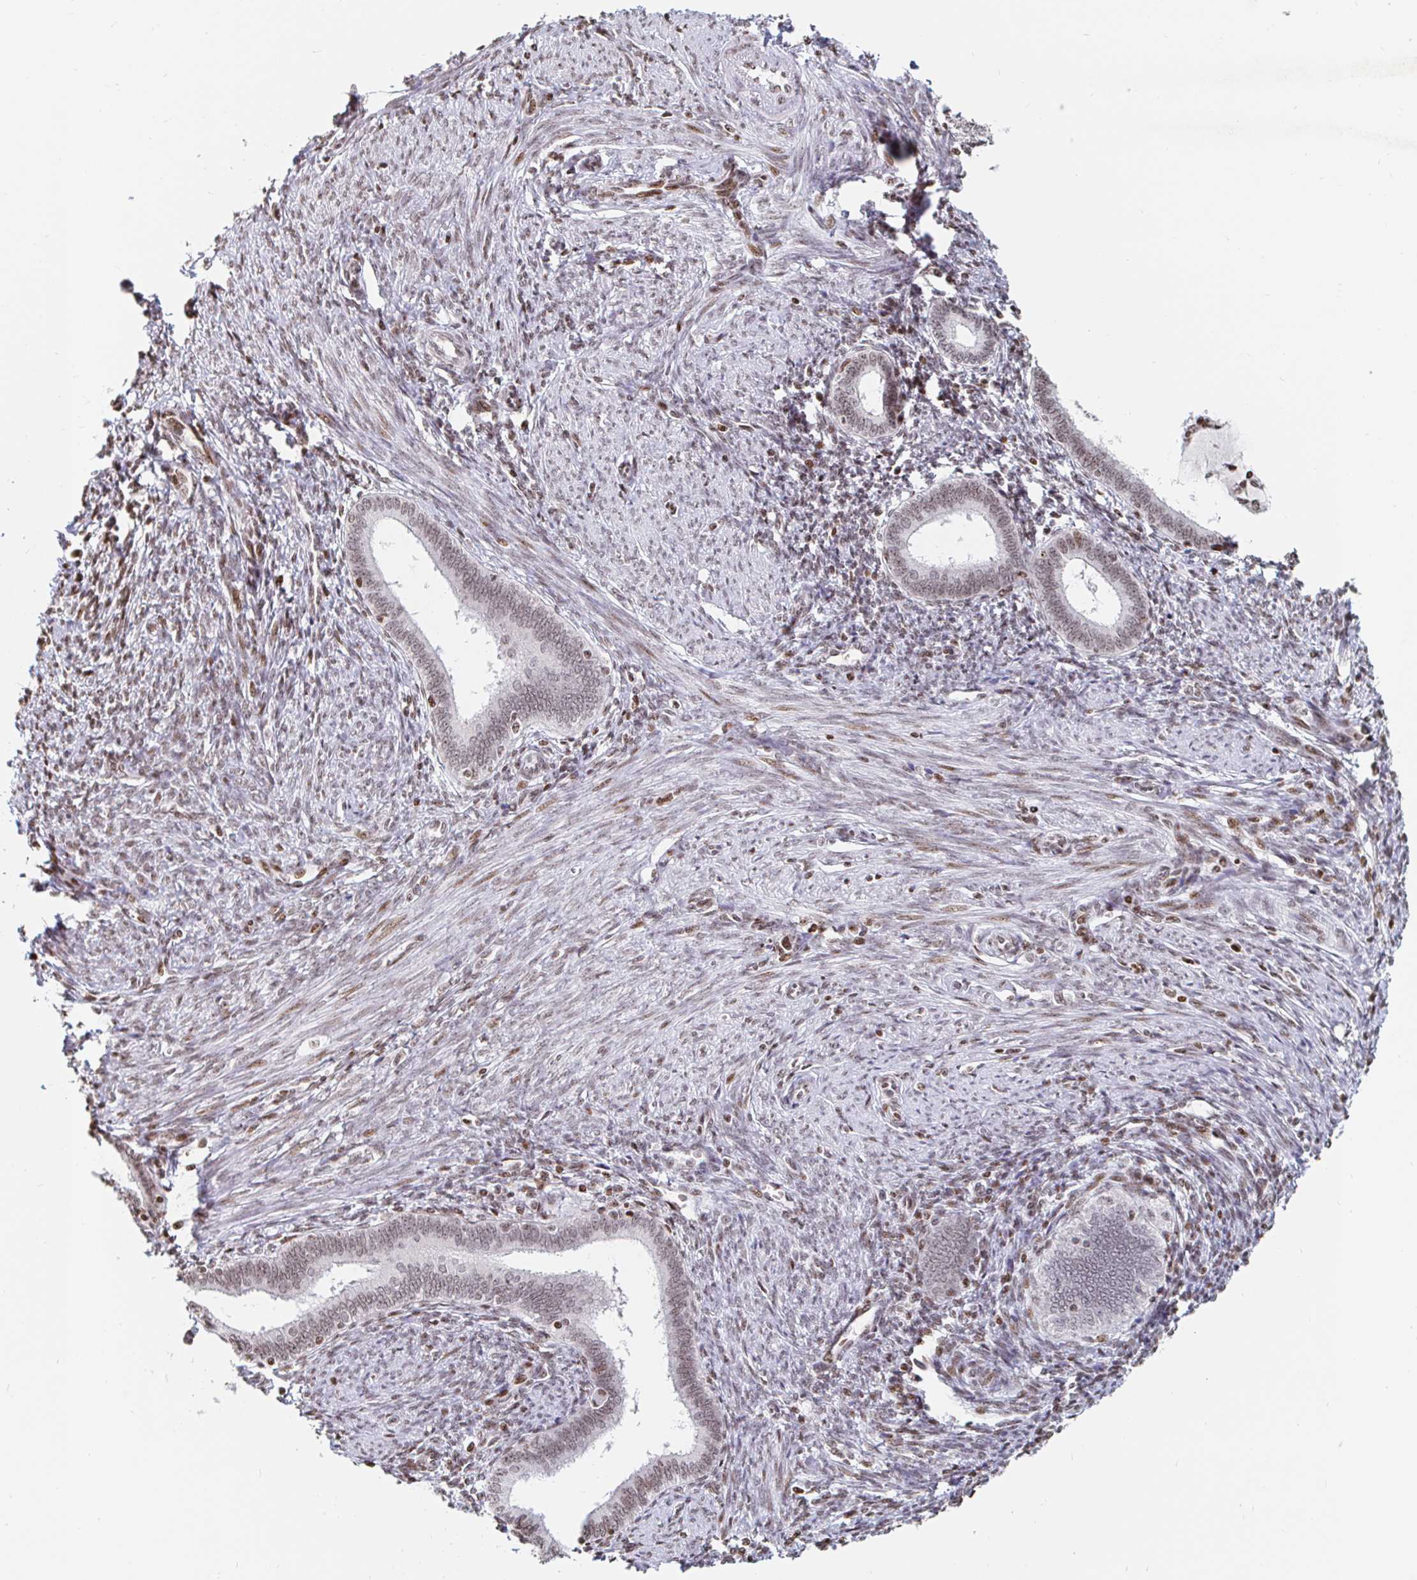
{"staining": {"intensity": "weak", "quantity": ">75%", "location": "cytoplasmic/membranous"}, "tissue": "endometrium", "cell_type": "Cells in endometrial stroma", "image_type": "normal", "snomed": [{"axis": "morphology", "description": "Normal tissue, NOS"}, {"axis": "topography", "description": "Endometrium"}], "caption": "IHC (DAB (3,3'-diaminobenzidine)) staining of normal human endometrium shows weak cytoplasmic/membranous protein expression in about >75% of cells in endometrial stroma.", "gene": "HOXC10", "patient": {"sex": "female", "age": 41}}